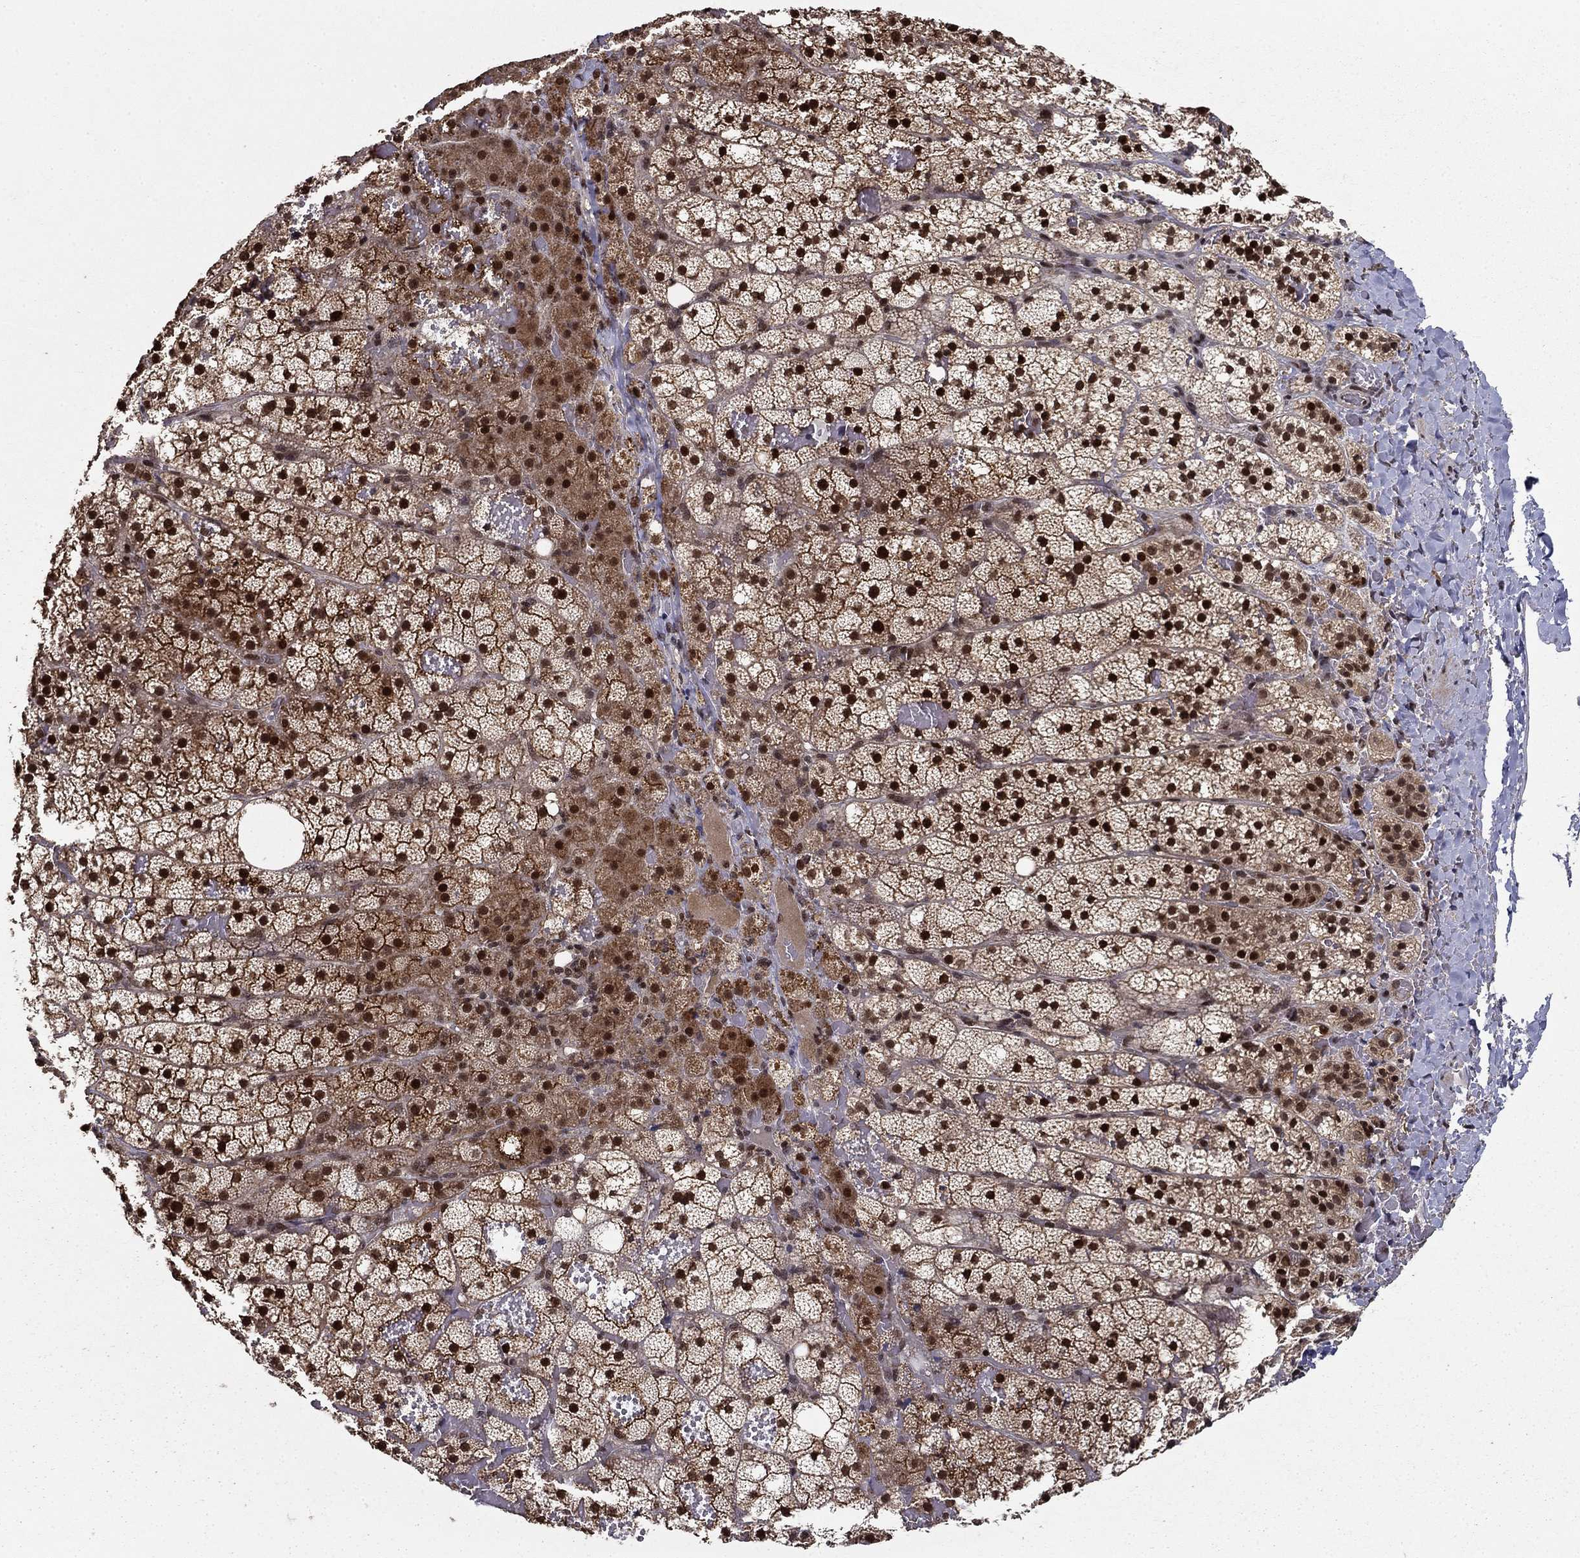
{"staining": {"intensity": "strong", "quantity": ">75%", "location": "cytoplasmic/membranous,nuclear"}, "tissue": "adrenal gland", "cell_type": "Glandular cells", "image_type": "normal", "snomed": [{"axis": "morphology", "description": "Normal tissue, NOS"}, {"axis": "topography", "description": "Adrenal gland"}], "caption": "A high amount of strong cytoplasmic/membranous,nuclear expression is seen in about >75% of glandular cells in normal adrenal gland.", "gene": "CDCA7L", "patient": {"sex": "male", "age": 53}}